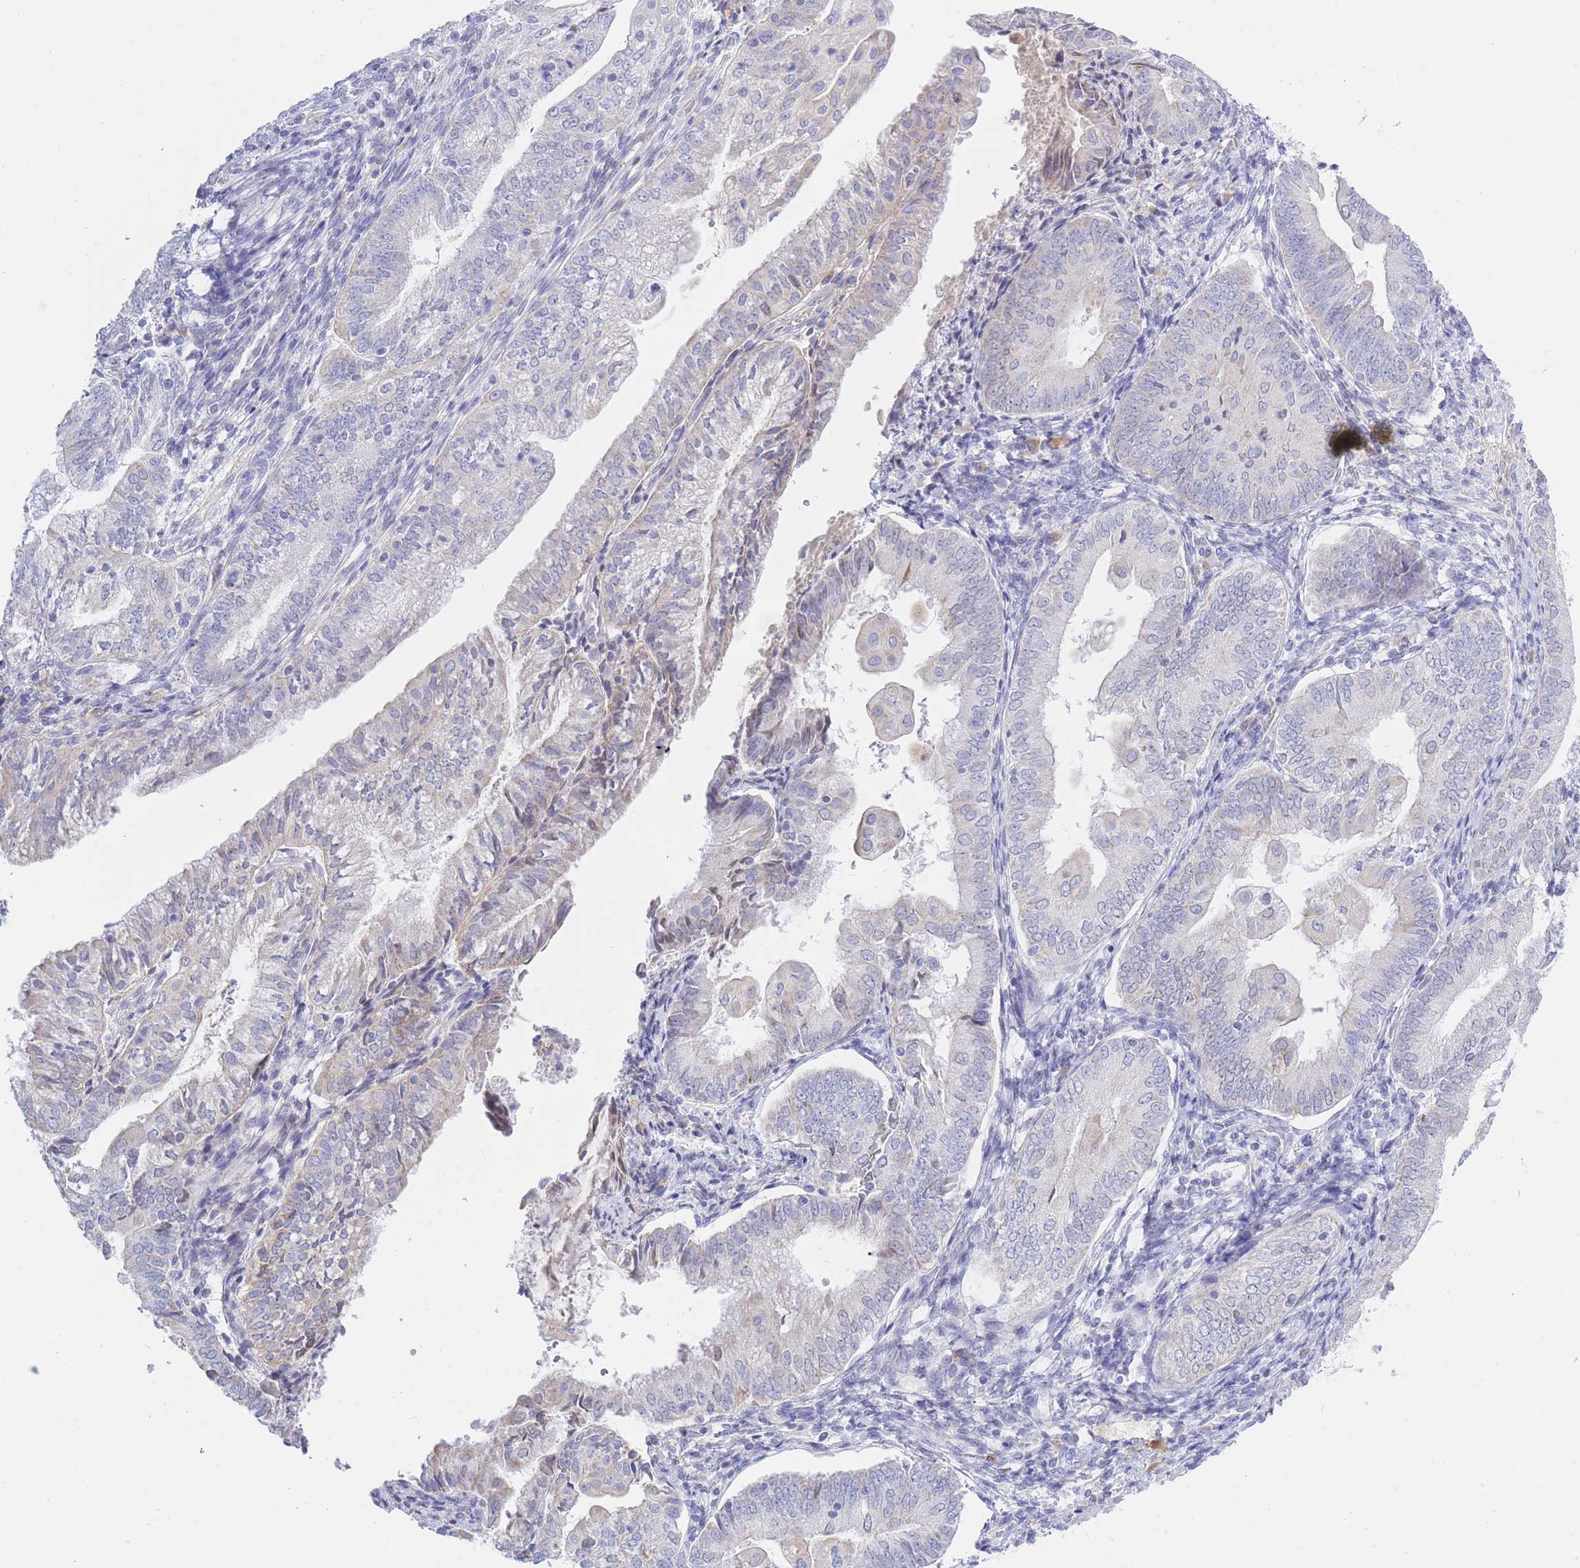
{"staining": {"intensity": "negative", "quantity": "none", "location": "none"}, "tissue": "endometrial cancer", "cell_type": "Tumor cells", "image_type": "cancer", "snomed": [{"axis": "morphology", "description": "Adenocarcinoma, NOS"}, {"axis": "topography", "description": "Endometrium"}], "caption": "Adenocarcinoma (endometrial) was stained to show a protein in brown. There is no significant positivity in tumor cells.", "gene": "NANP", "patient": {"sex": "female", "age": 55}}